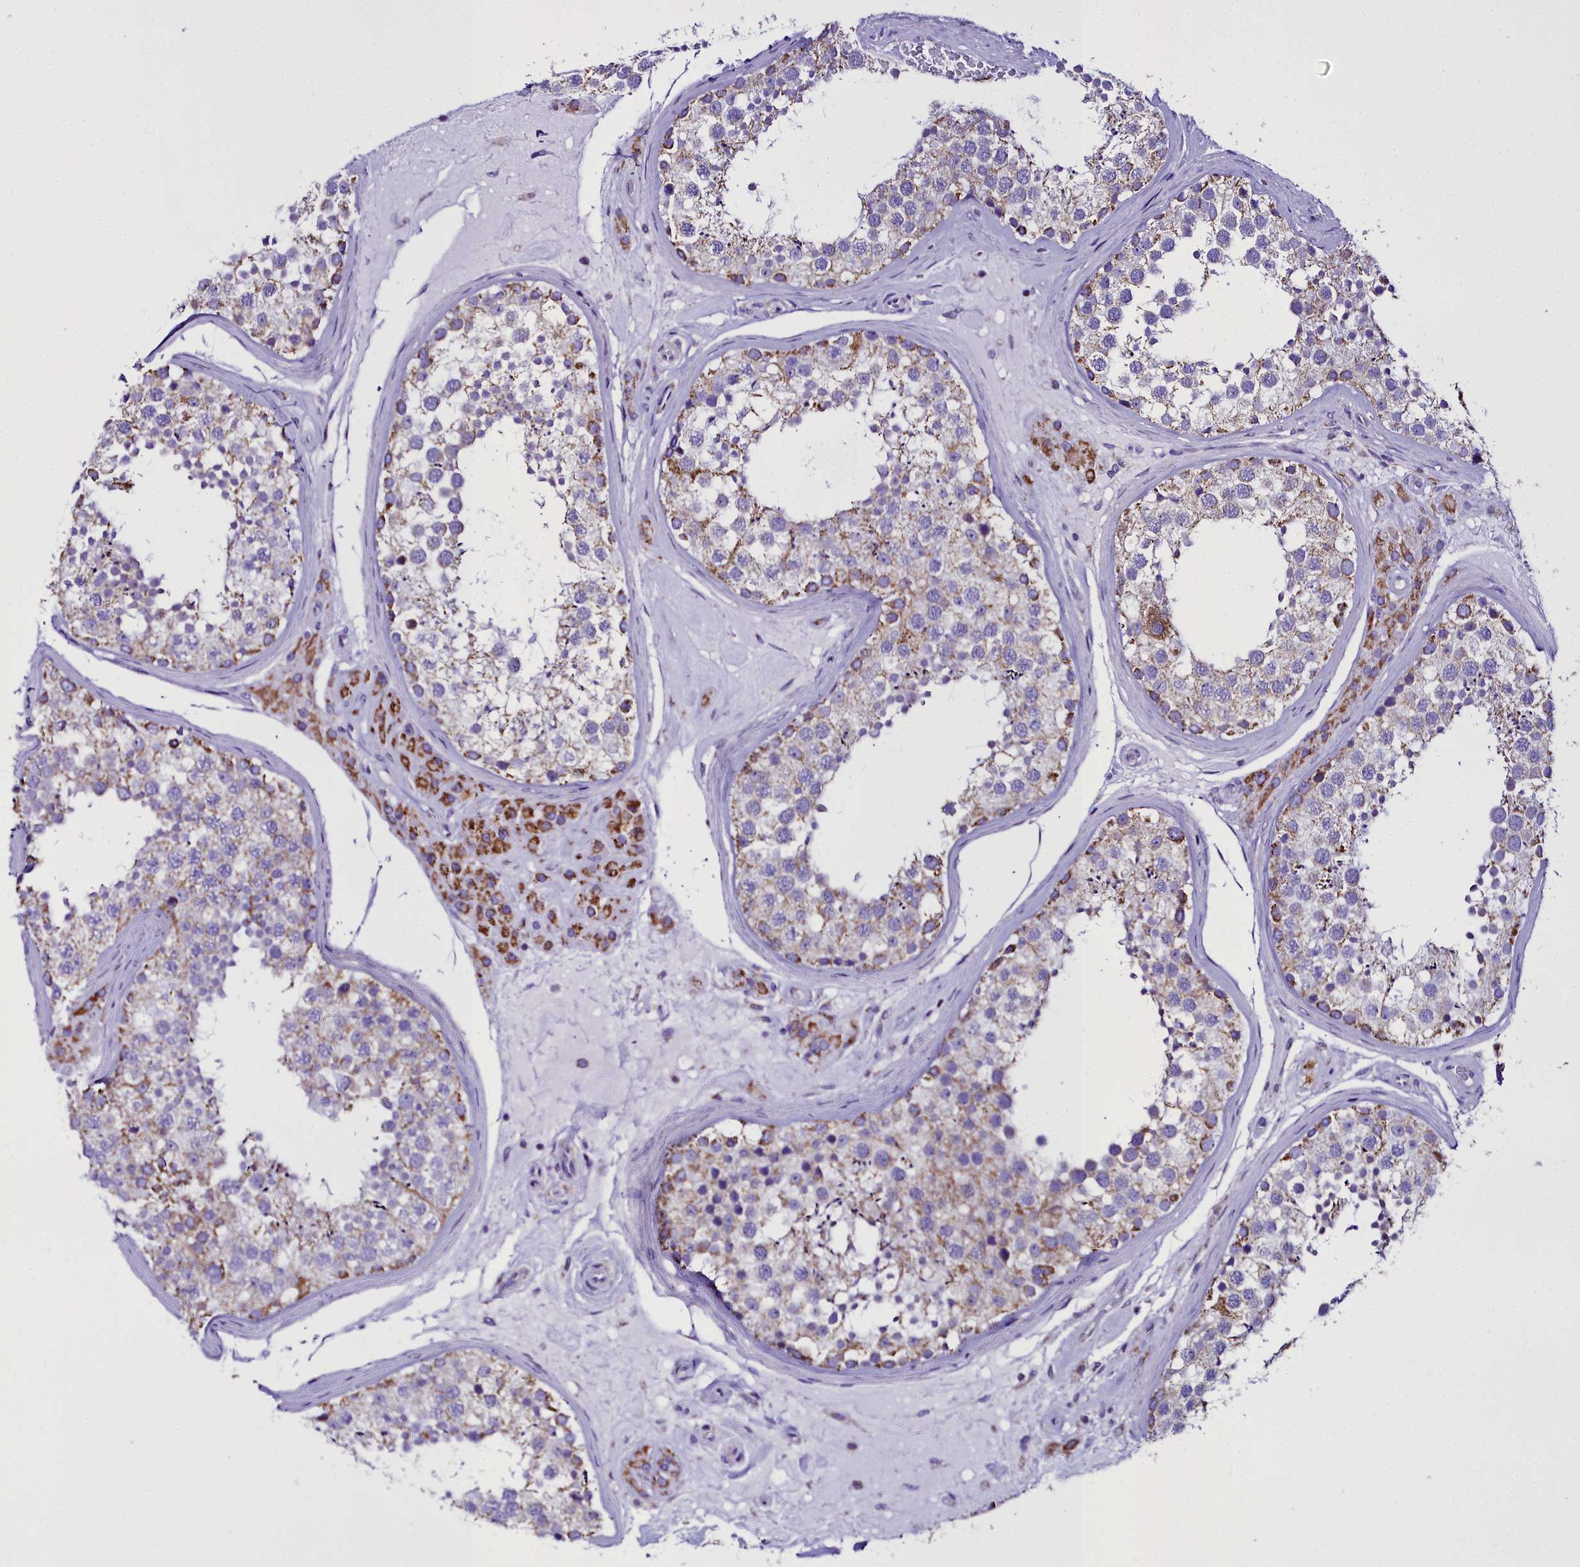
{"staining": {"intensity": "moderate", "quantity": "25%-75%", "location": "cytoplasmic/membranous"}, "tissue": "testis", "cell_type": "Cells in seminiferous ducts", "image_type": "normal", "snomed": [{"axis": "morphology", "description": "Normal tissue, NOS"}, {"axis": "topography", "description": "Testis"}], "caption": "Immunohistochemistry (IHC) staining of normal testis, which exhibits medium levels of moderate cytoplasmic/membranous expression in about 25%-75% of cells in seminiferous ducts indicating moderate cytoplasmic/membranous protein expression. The staining was performed using DAB (3,3'-diaminobenzidine) (brown) for protein detection and nuclei were counterstained in hematoxylin (blue).", "gene": "WDFY3", "patient": {"sex": "male", "age": 46}}